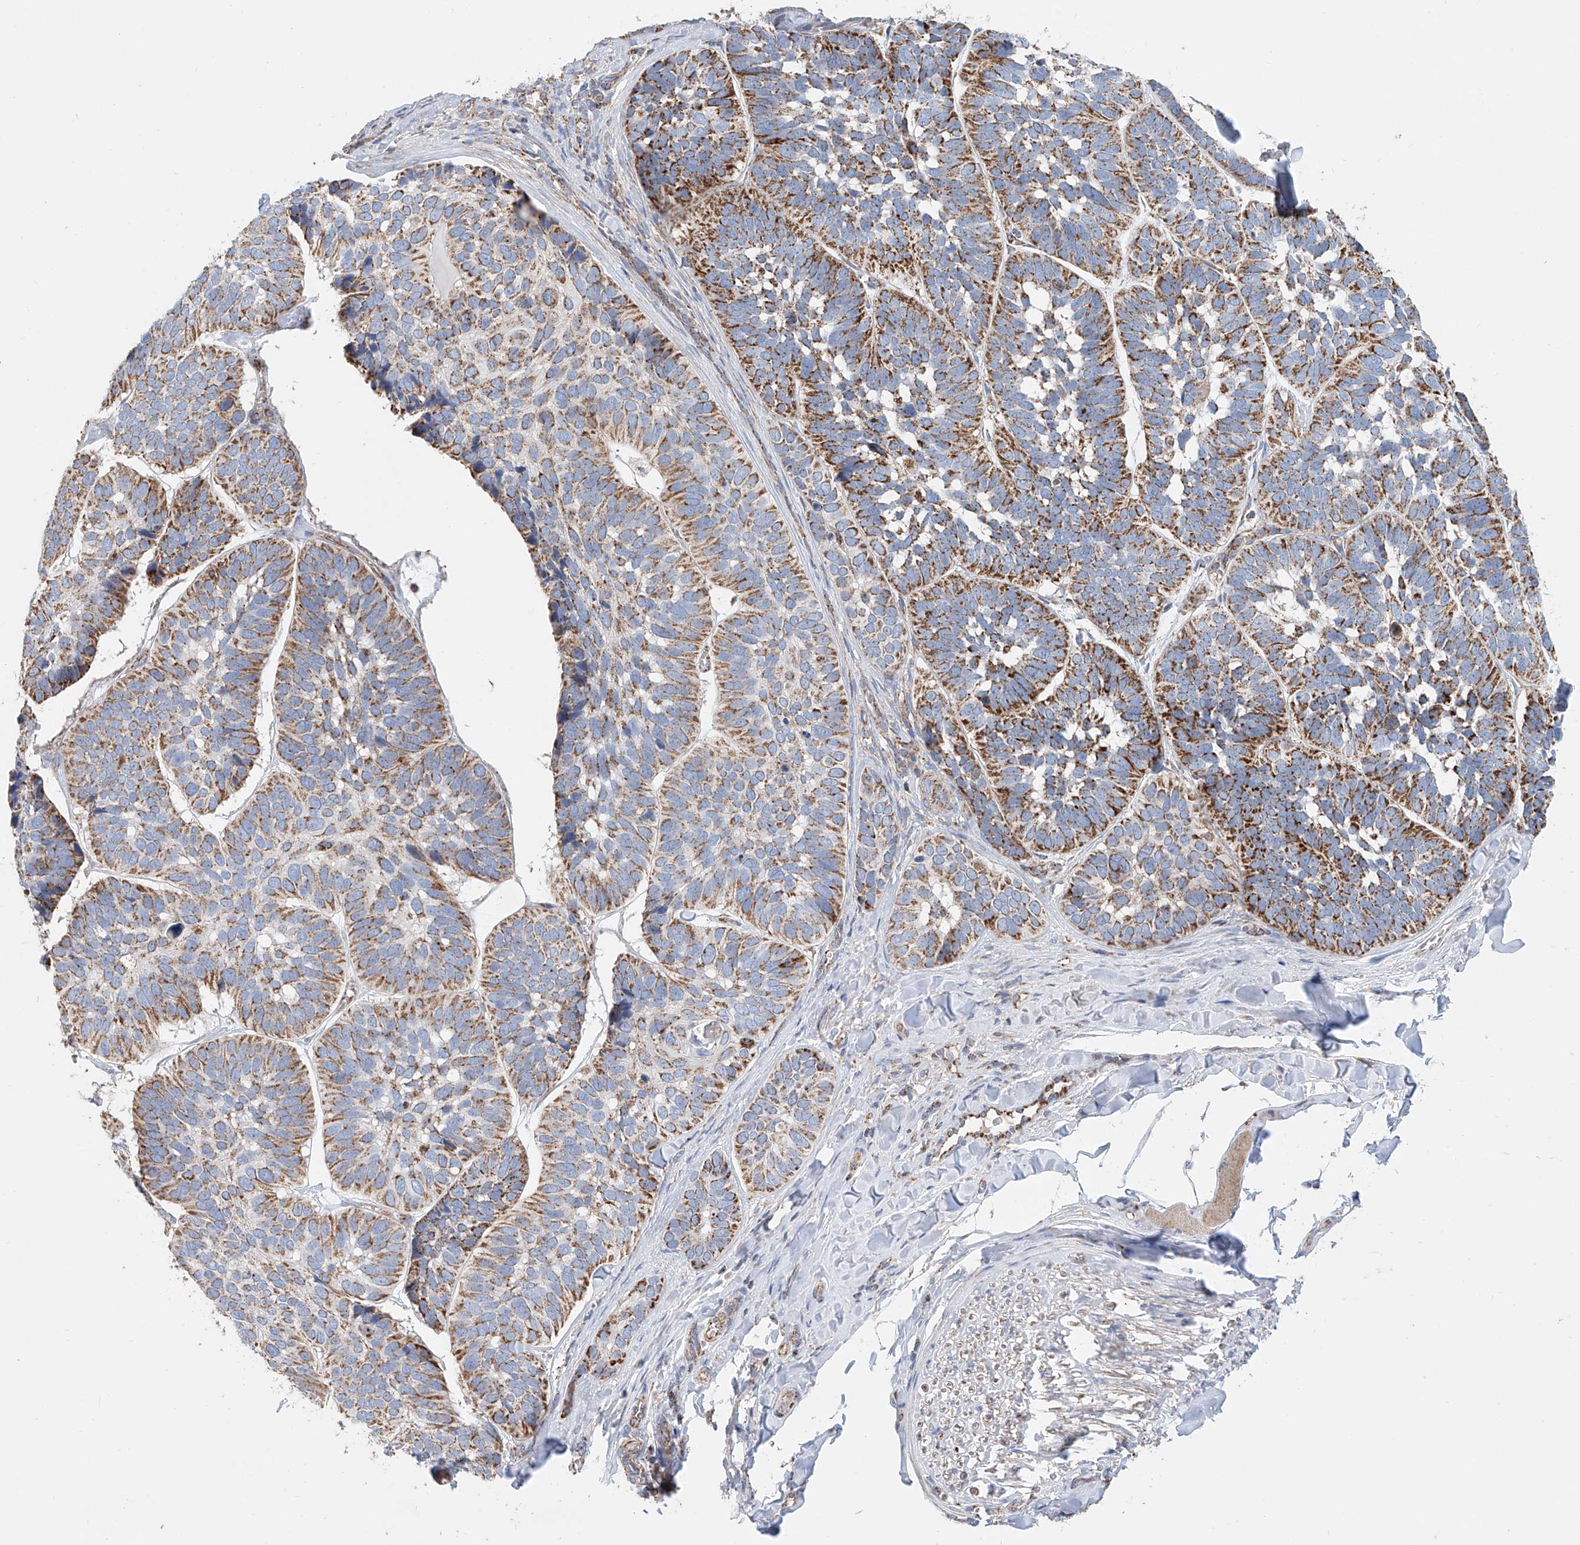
{"staining": {"intensity": "moderate", "quantity": ">75%", "location": "cytoplasmic/membranous"}, "tissue": "skin cancer", "cell_type": "Tumor cells", "image_type": "cancer", "snomed": [{"axis": "morphology", "description": "Basal cell carcinoma"}, {"axis": "topography", "description": "Skin"}], "caption": "Protein staining by immunohistochemistry (IHC) exhibits moderate cytoplasmic/membranous positivity in about >75% of tumor cells in skin cancer. (Stains: DAB in brown, nuclei in blue, Microscopy: brightfield microscopy at high magnification).", "gene": "MCL1", "patient": {"sex": "male", "age": 62}}